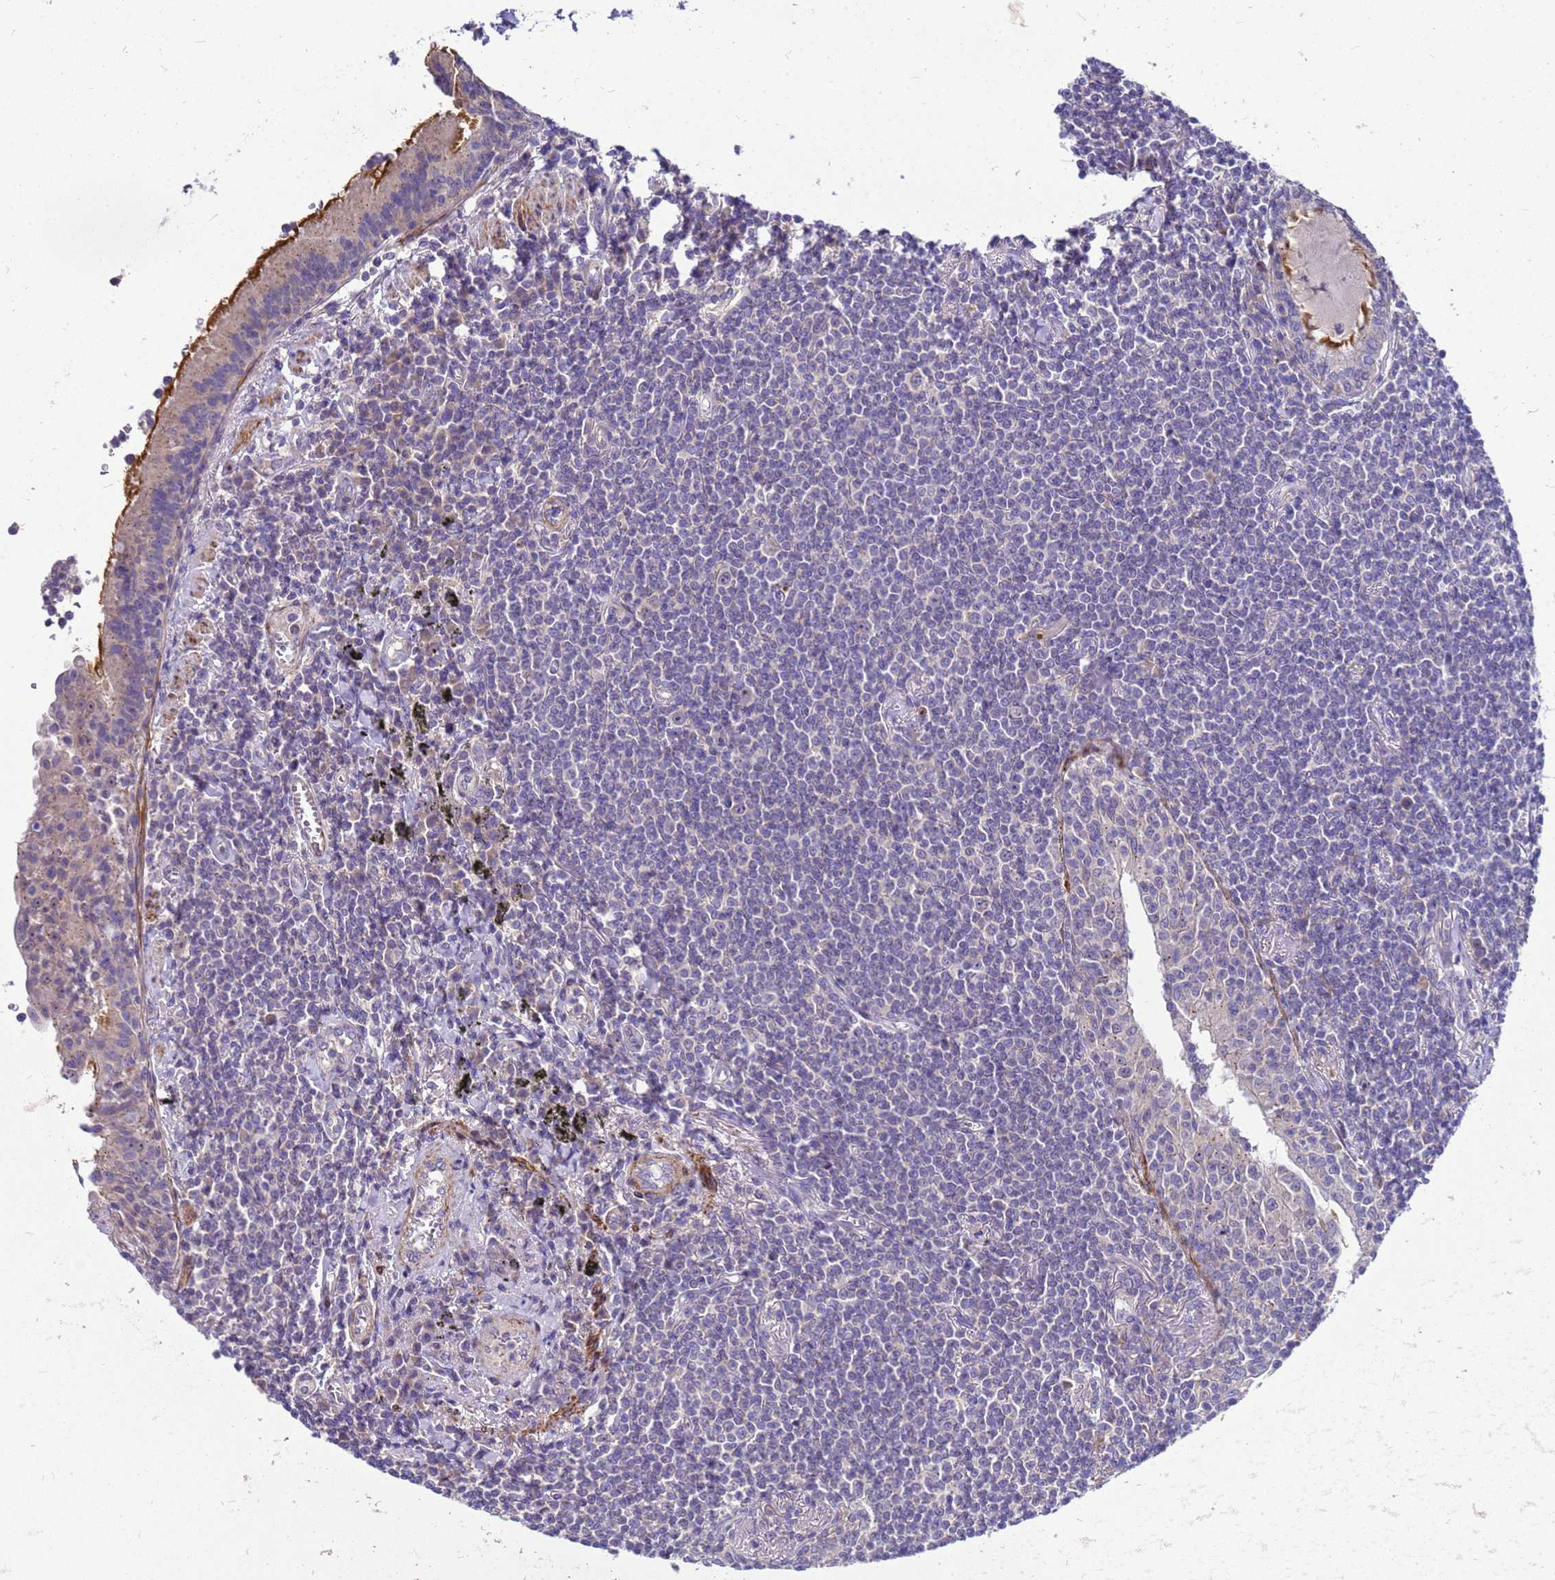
{"staining": {"intensity": "negative", "quantity": "none", "location": "none"}, "tissue": "lymphoma", "cell_type": "Tumor cells", "image_type": "cancer", "snomed": [{"axis": "morphology", "description": "Malignant lymphoma, non-Hodgkin's type, Low grade"}, {"axis": "topography", "description": "Lung"}], "caption": "Tumor cells are negative for brown protein staining in low-grade malignant lymphoma, non-Hodgkin's type.", "gene": "POP7", "patient": {"sex": "female", "age": 71}}